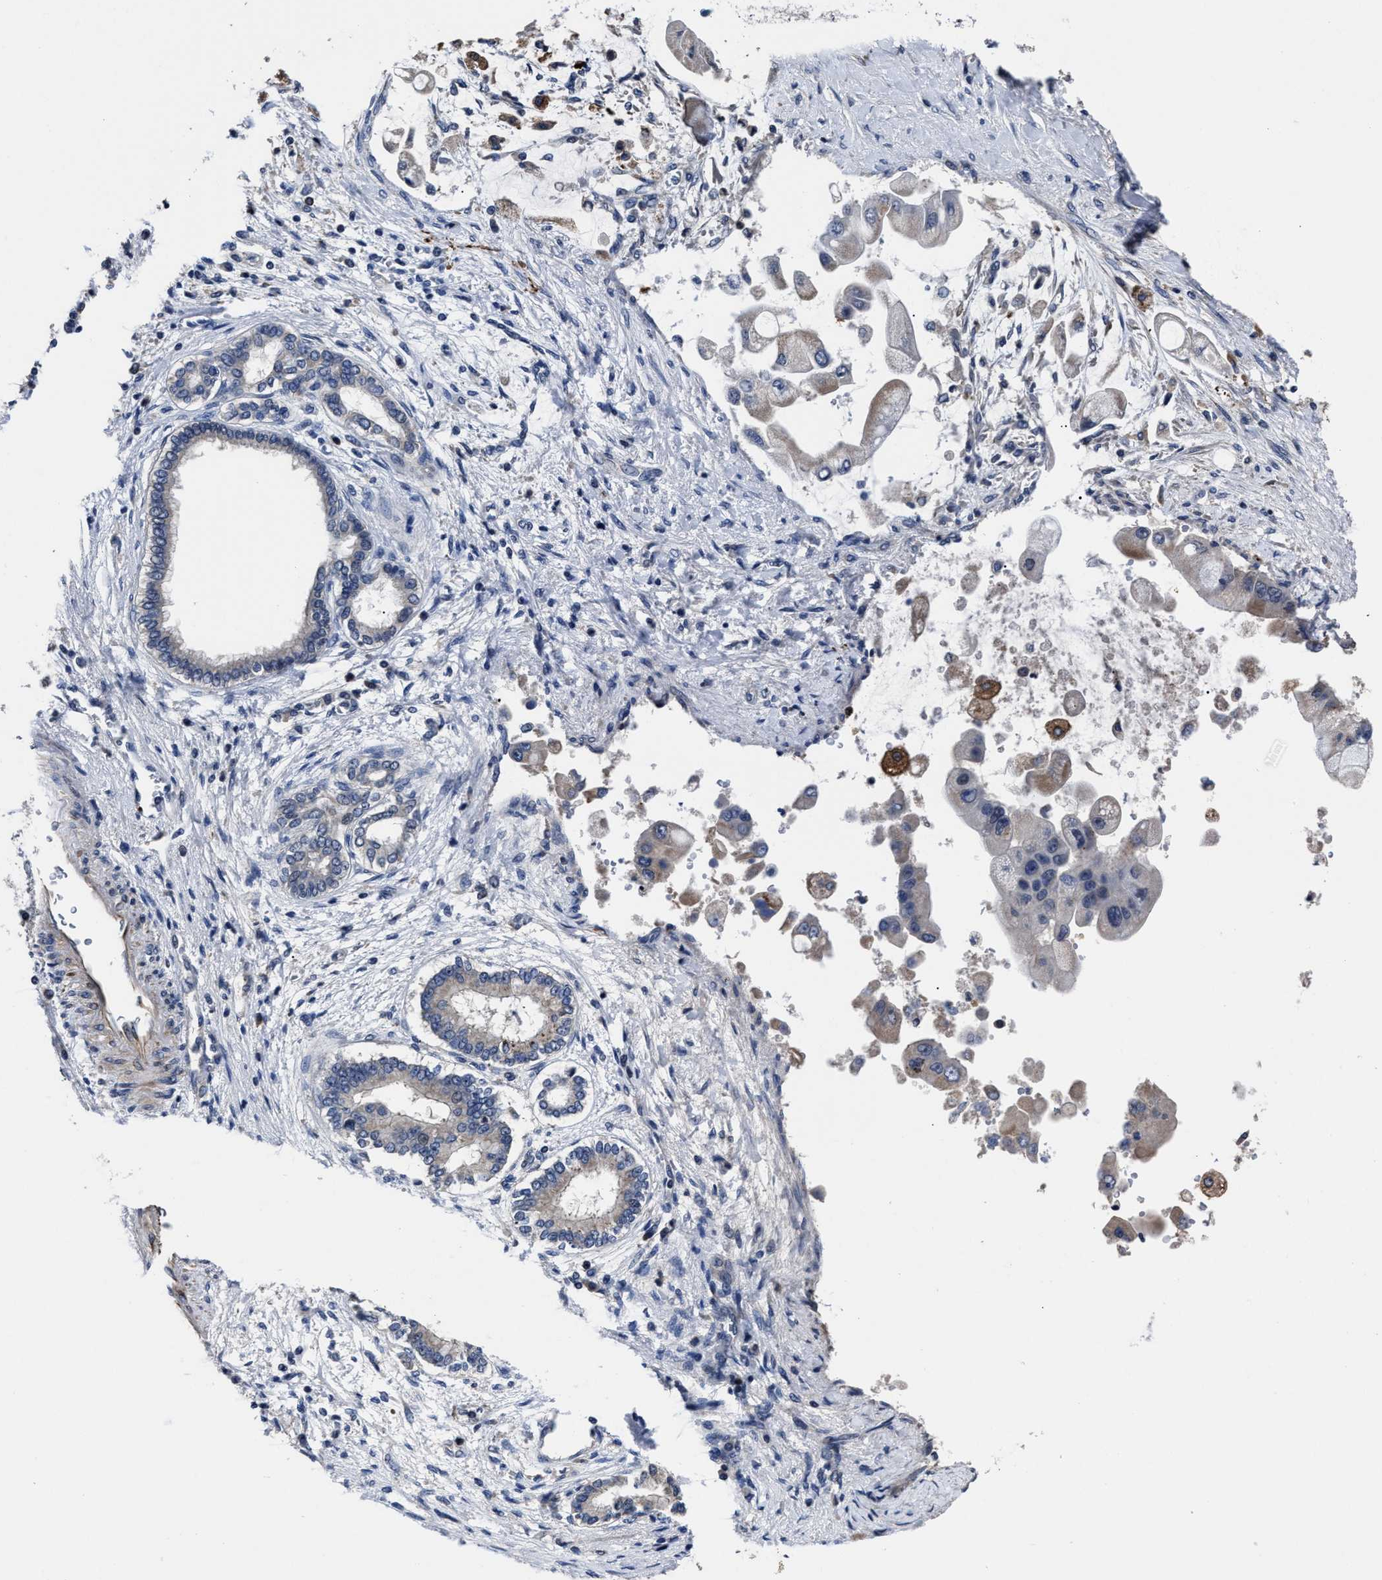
{"staining": {"intensity": "moderate", "quantity": "<25%", "location": "cytoplasmic/membranous"}, "tissue": "liver cancer", "cell_type": "Tumor cells", "image_type": "cancer", "snomed": [{"axis": "morphology", "description": "Cholangiocarcinoma"}, {"axis": "topography", "description": "Liver"}], "caption": "Liver cholangiocarcinoma tissue shows moderate cytoplasmic/membranous expression in about <25% of tumor cells, visualized by immunohistochemistry. (IHC, brightfield microscopy, high magnification).", "gene": "RSBN1L", "patient": {"sex": "male", "age": 50}}